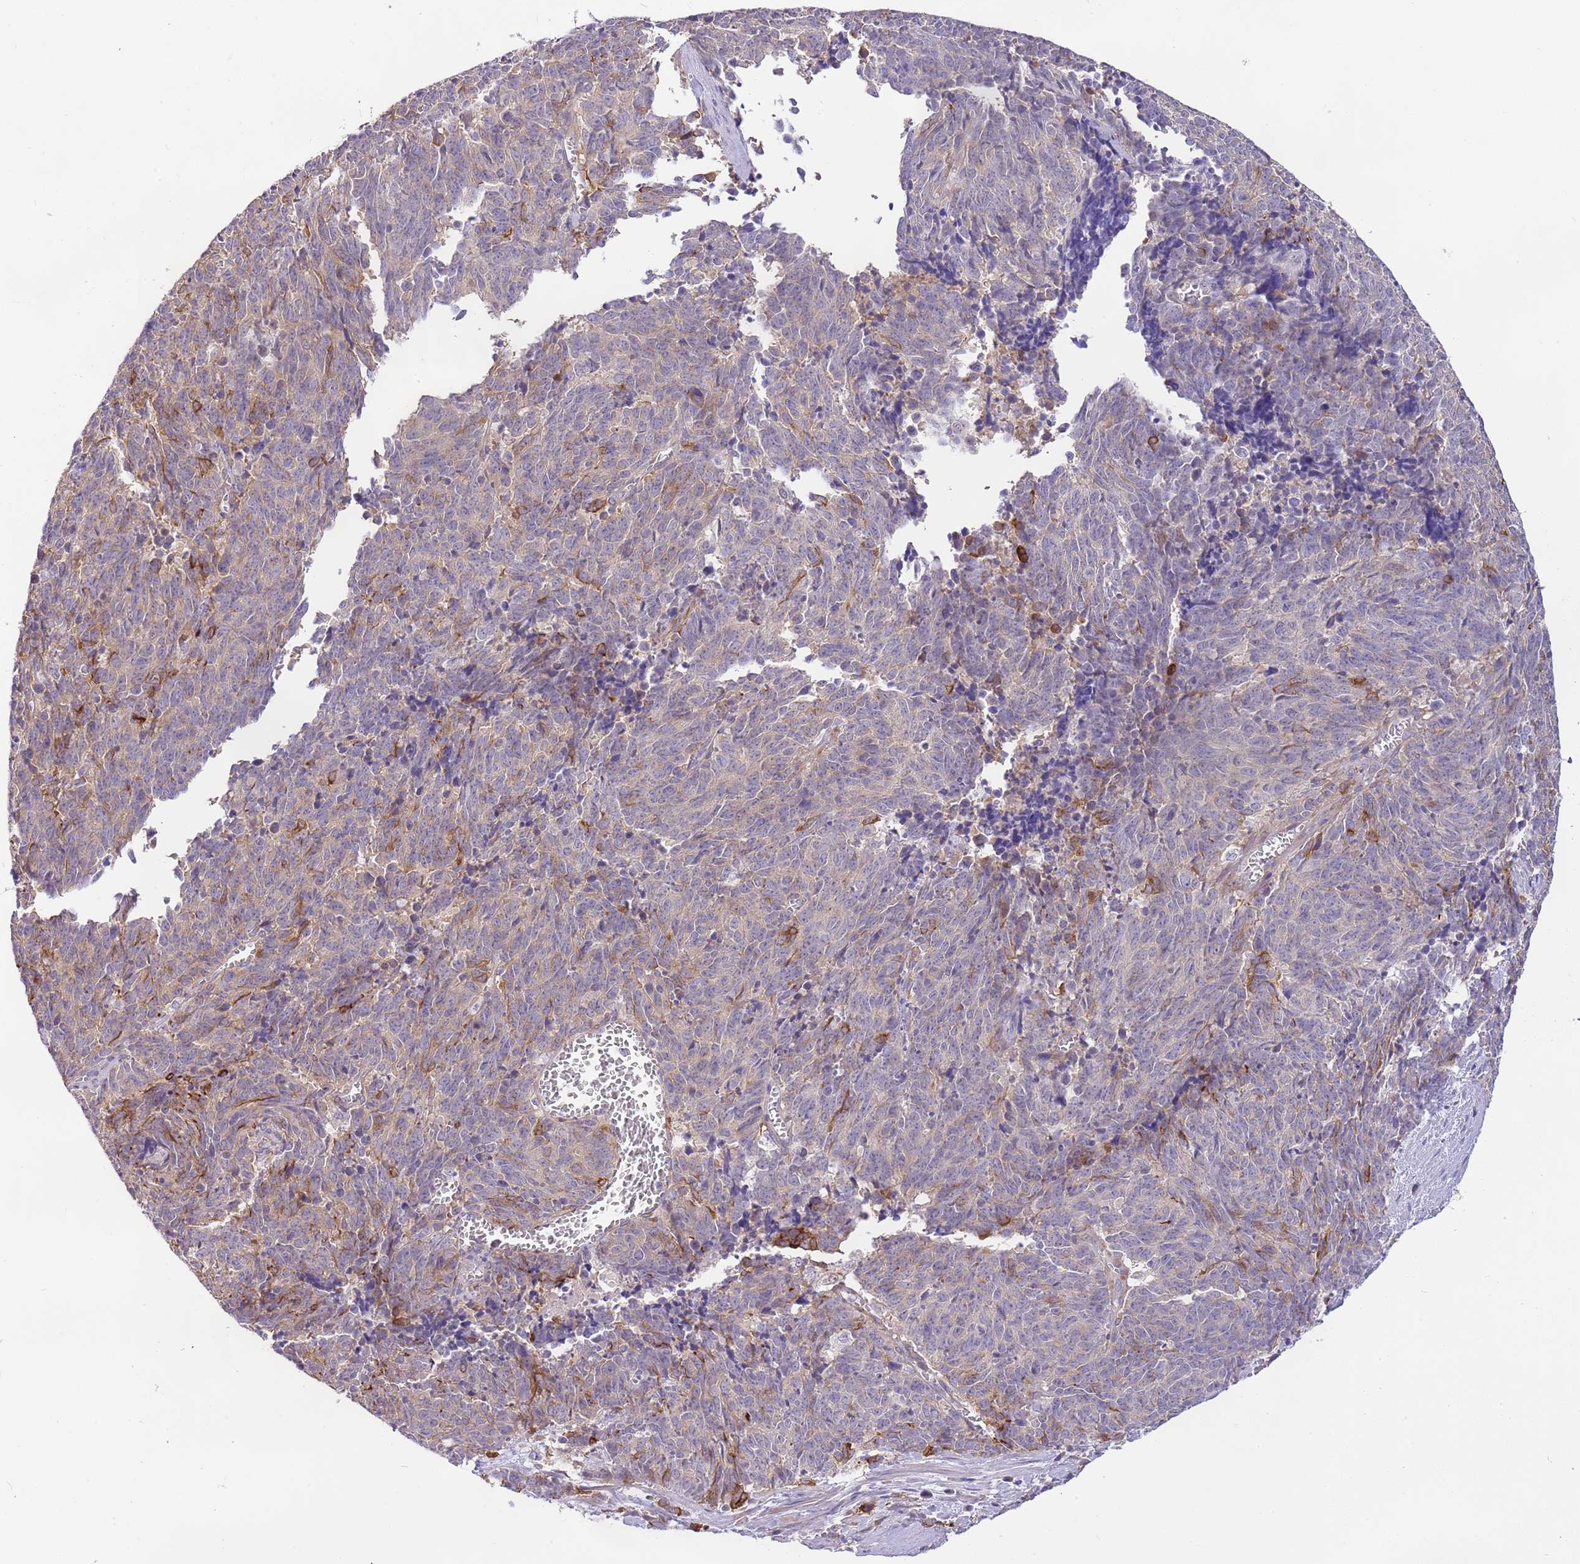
{"staining": {"intensity": "moderate", "quantity": "<25%", "location": "cytoplasmic/membranous"}, "tissue": "cervical cancer", "cell_type": "Tumor cells", "image_type": "cancer", "snomed": [{"axis": "morphology", "description": "Squamous cell carcinoma, NOS"}, {"axis": "topography", "description": "Cervix"}], "caption": "Squamous cell carcinoma (cervical) tissue shows moderate cytoplasmic/membranous positivity in about <25% of tumor cells, visualized by immunohistochemistry.", "gene": "RFK", "patient": {"sex": "female", "age": 29}}